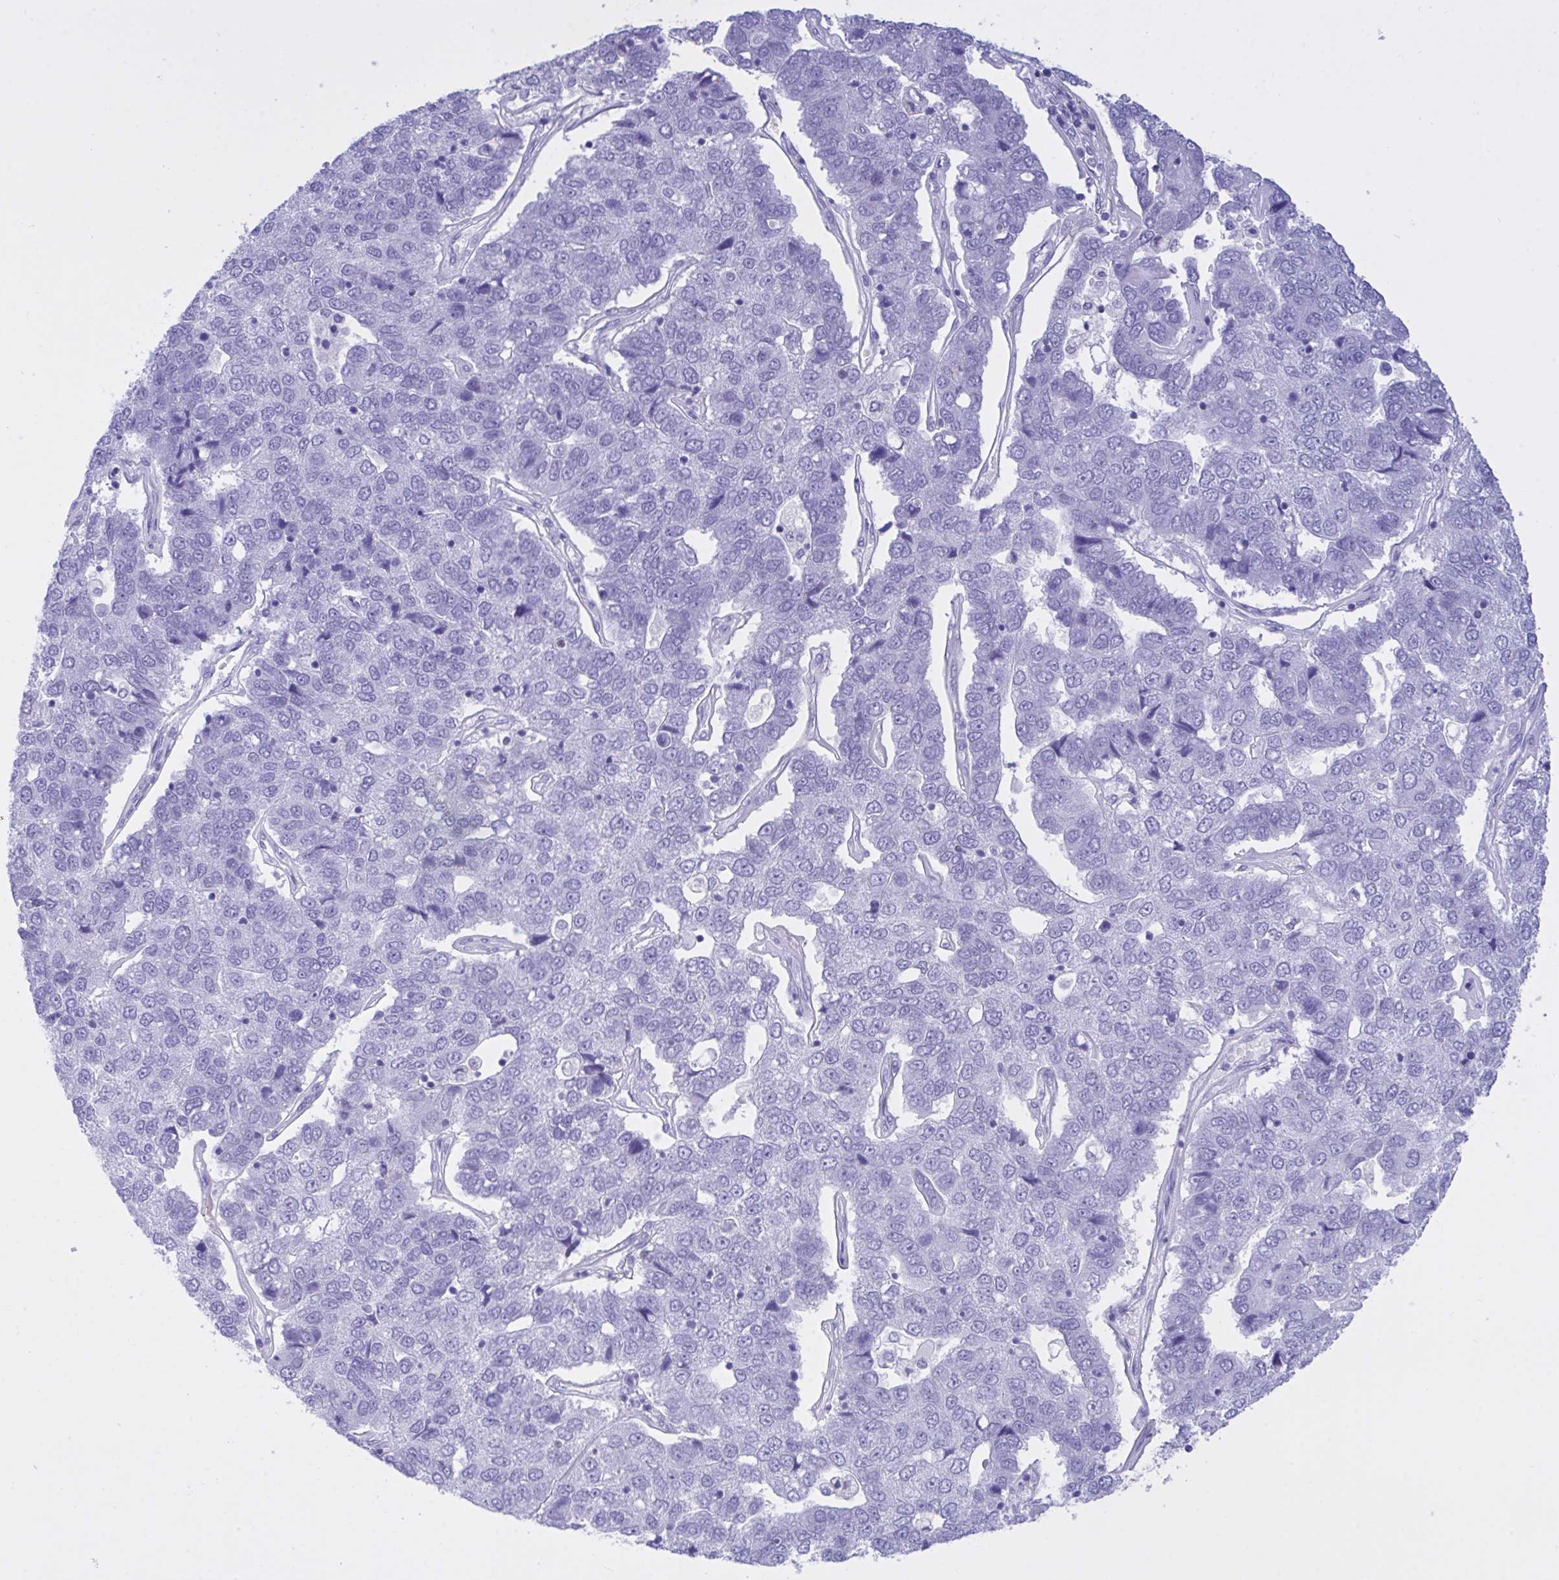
{"staining": {"intensity": "negative", "quantity": "none", "location": "none"}, "tissue": "pancreatic cancer", "cell_type": "Tumor cells", "image_type": "cancer", "snomed": [{"axis": "morphology", "description": "Adenocarcinoma, NOS"}, {"axis": "topography", "description": "Pancreas"}], "caption": "This is an IHC histopathology image of adenocarcinoma (pancreatic). There is no staining in tumor cells.", "gene": "BEX5", "patient": {"sex": "female", "age": 61}}